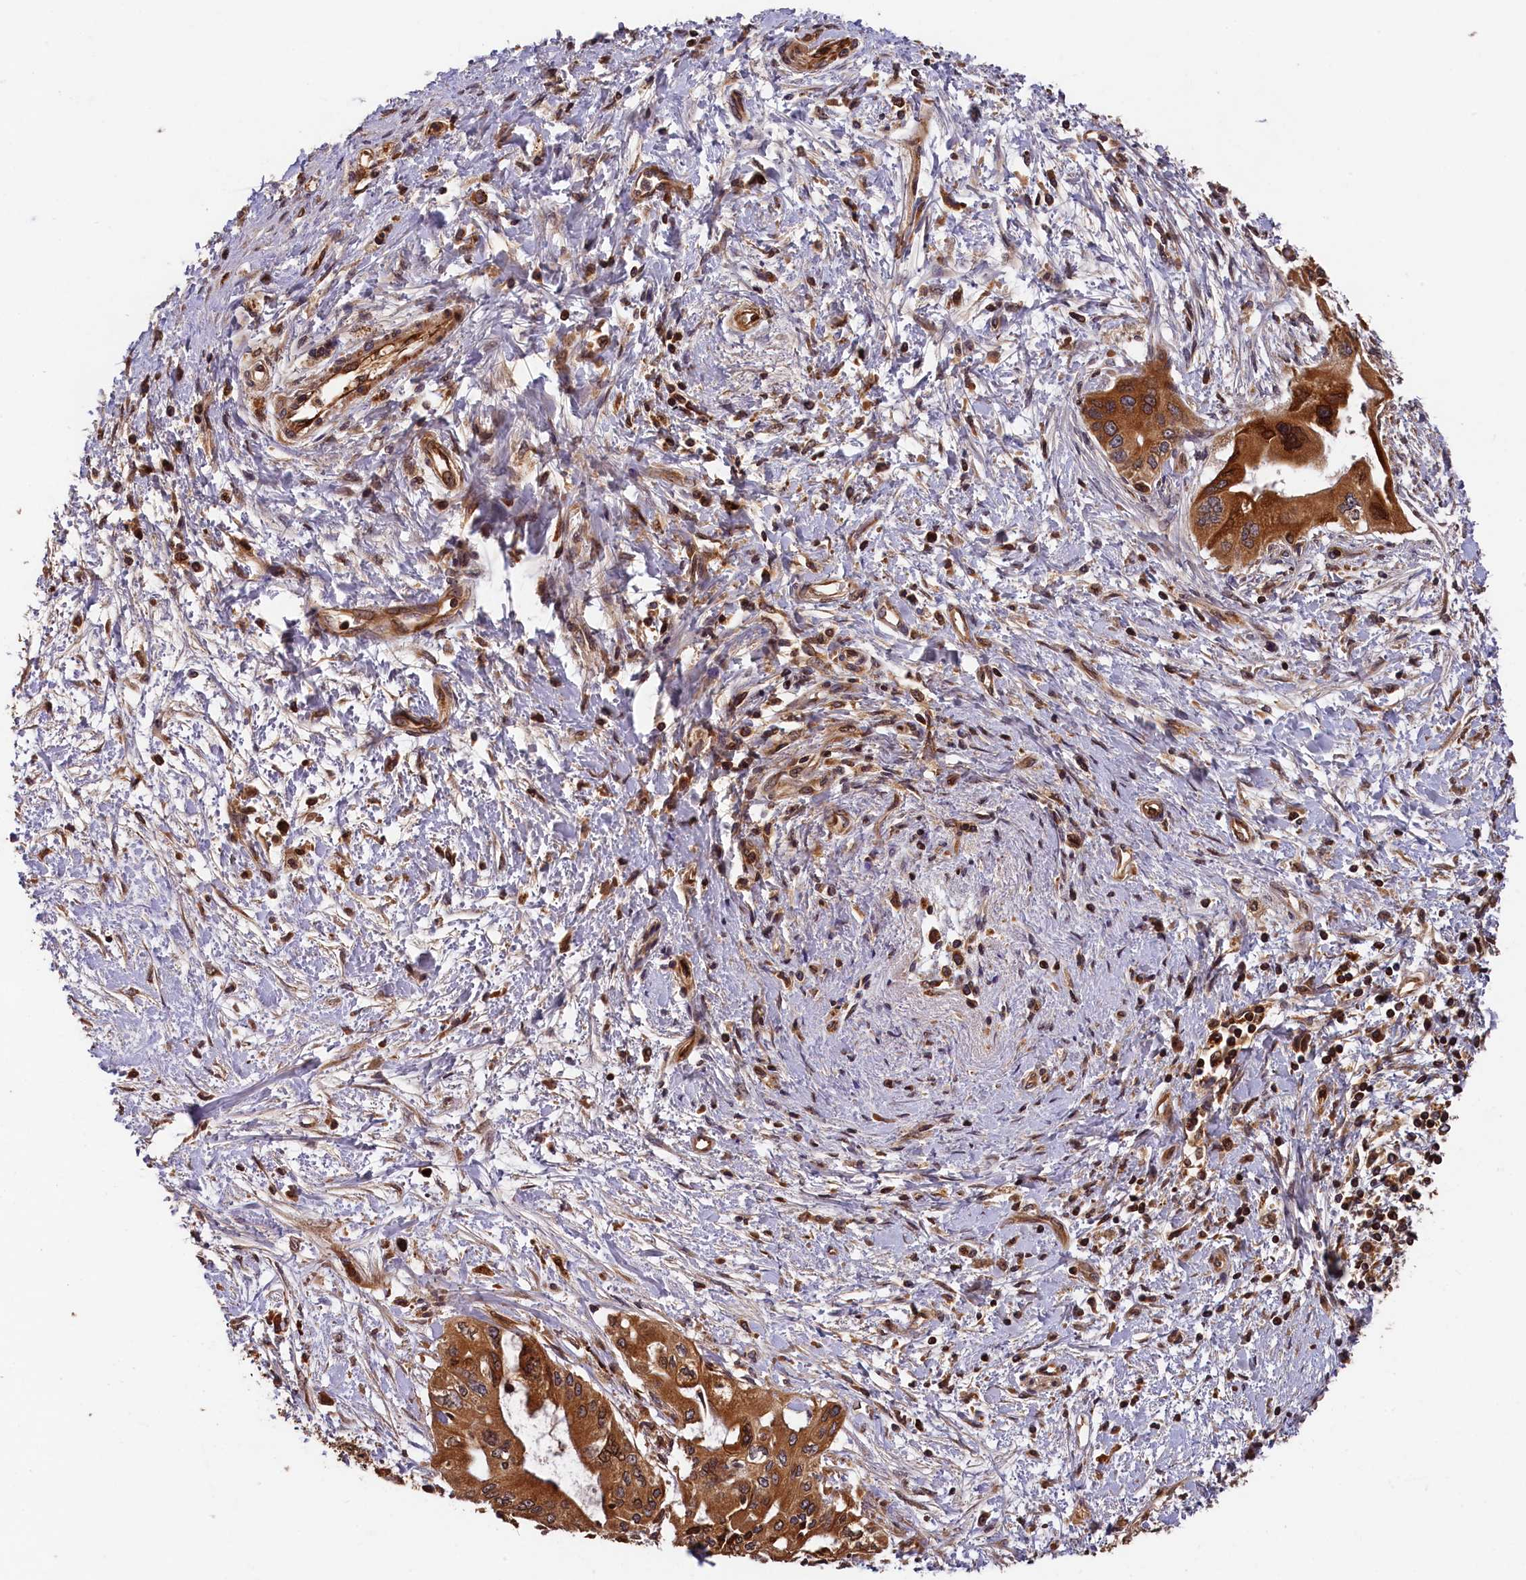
{"staining": {"intensity": "strong", "quantity": ">75%", "location": "cytoplasmic/membranous"}, "tissue": "pancreatic cancer", "cell_type": "Tumor cells", "image_type": "cancer", "snomed": [{"axis": "morphology", "description": "Adenocarcinoma, NOS"}, {"axis": "topography", "description": "Pancreas"}], "caption": "The photomicrograph reveals immunohistochemical staining of pancreatic cancer. There is strong cytoplasmic/membranous positivity is present in about >75% of tumor cells.", "gene": "HMOX2", "patient": {"sex": "male", "age": 46}}